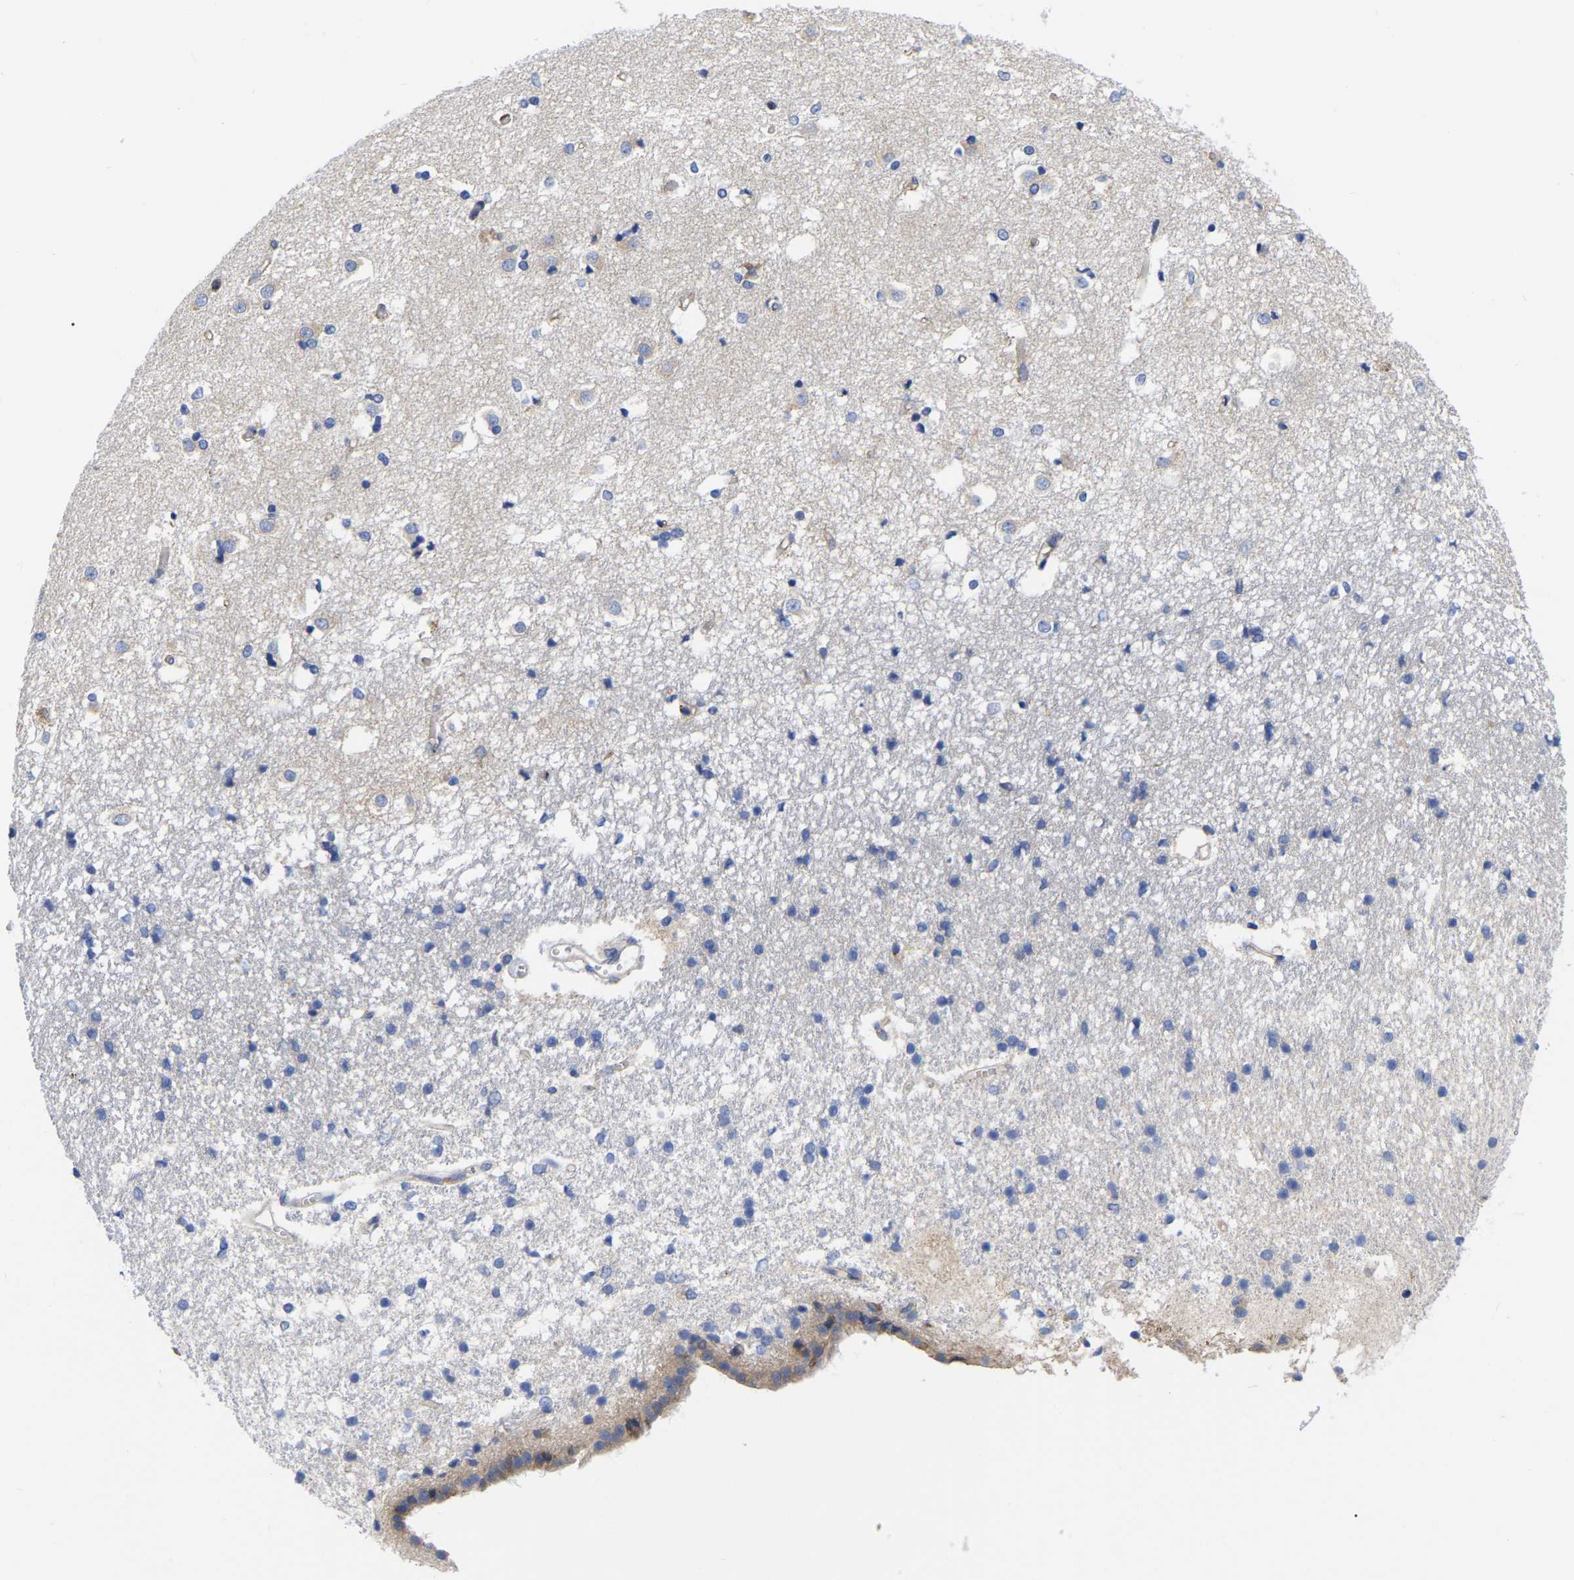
{"staining": {"intensity": "moderate", "quantity": "<25%", "location": "cytoplasmic/membranous"}, "tissue": "caudate", "cell_type": "Glial cells", "image_type": "normal", "snomed": [{"axis": "morphology", "description": "Normal tissue, NOS"}, {"axis": "topography", "description": "Lateral ventricle wall"}], "caption": "Unremarkable caudate reveals moderate cytoplasmic/membranous staining in approximately <25% of glial cells The staining was performed using DAB (3,3'-diaminobenzidine) to visualize the protein expression in brown, while the nuclei were stained in blue with hematoxylin (Magnification: 20x)..", "gene": "CFAP298", "patient": {"sex": "male", "age": 45}}